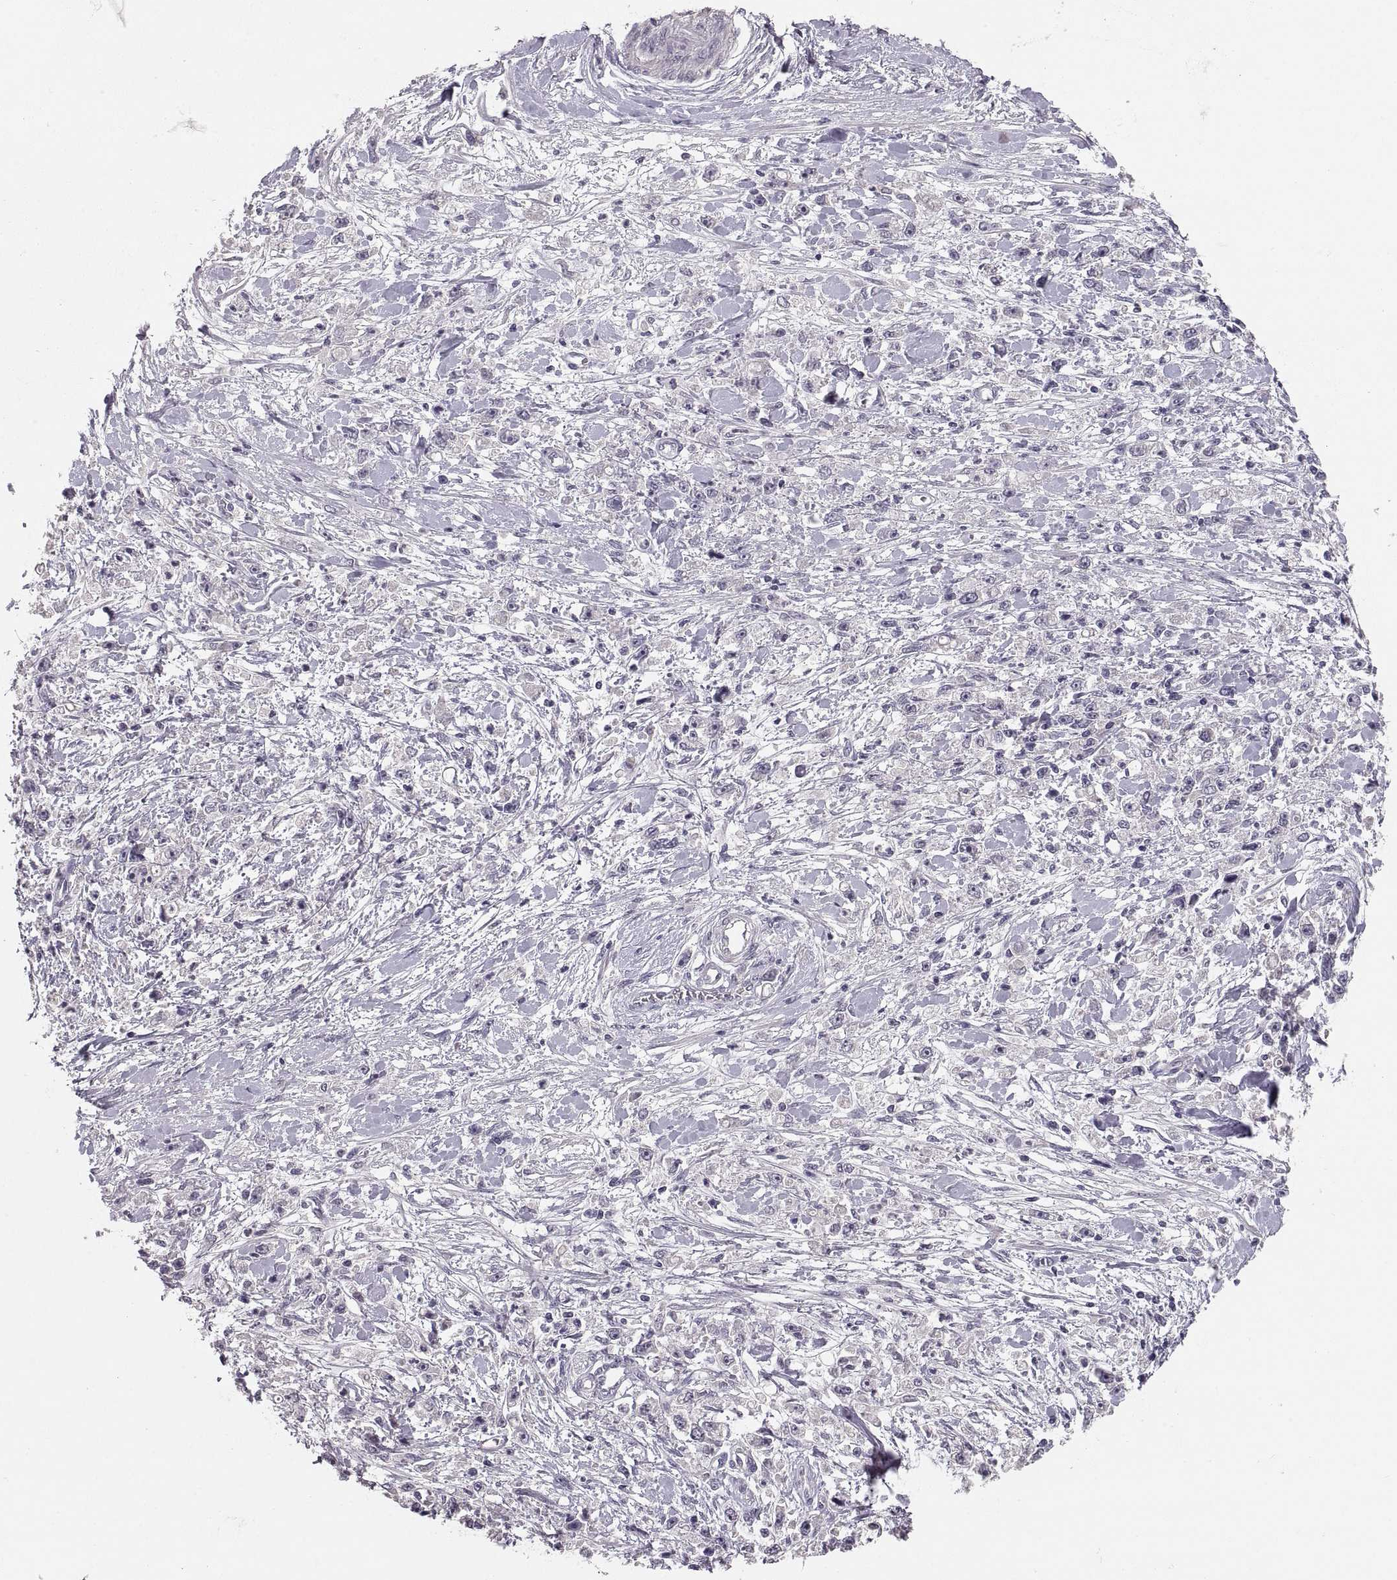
{"staining": {"intensity": "negative", "quantity": "none", "location": "none"}, "tissue": "stomach cancer", "cell_type": "Tumor cells", "image_type": "cancer", "snomed": [{"axis": "morphology", "description": "Adenocarcinoma, NOS"}, {"axis": "topography", "description": "Stomach"}], "caption": "Human stomach adenocarcinoma stained for a protein using immunohistochemistry (IHC) displays no expression in tumor cells.", "gene": "PAX2", "patient": {"sex": "female", "age": 59}}